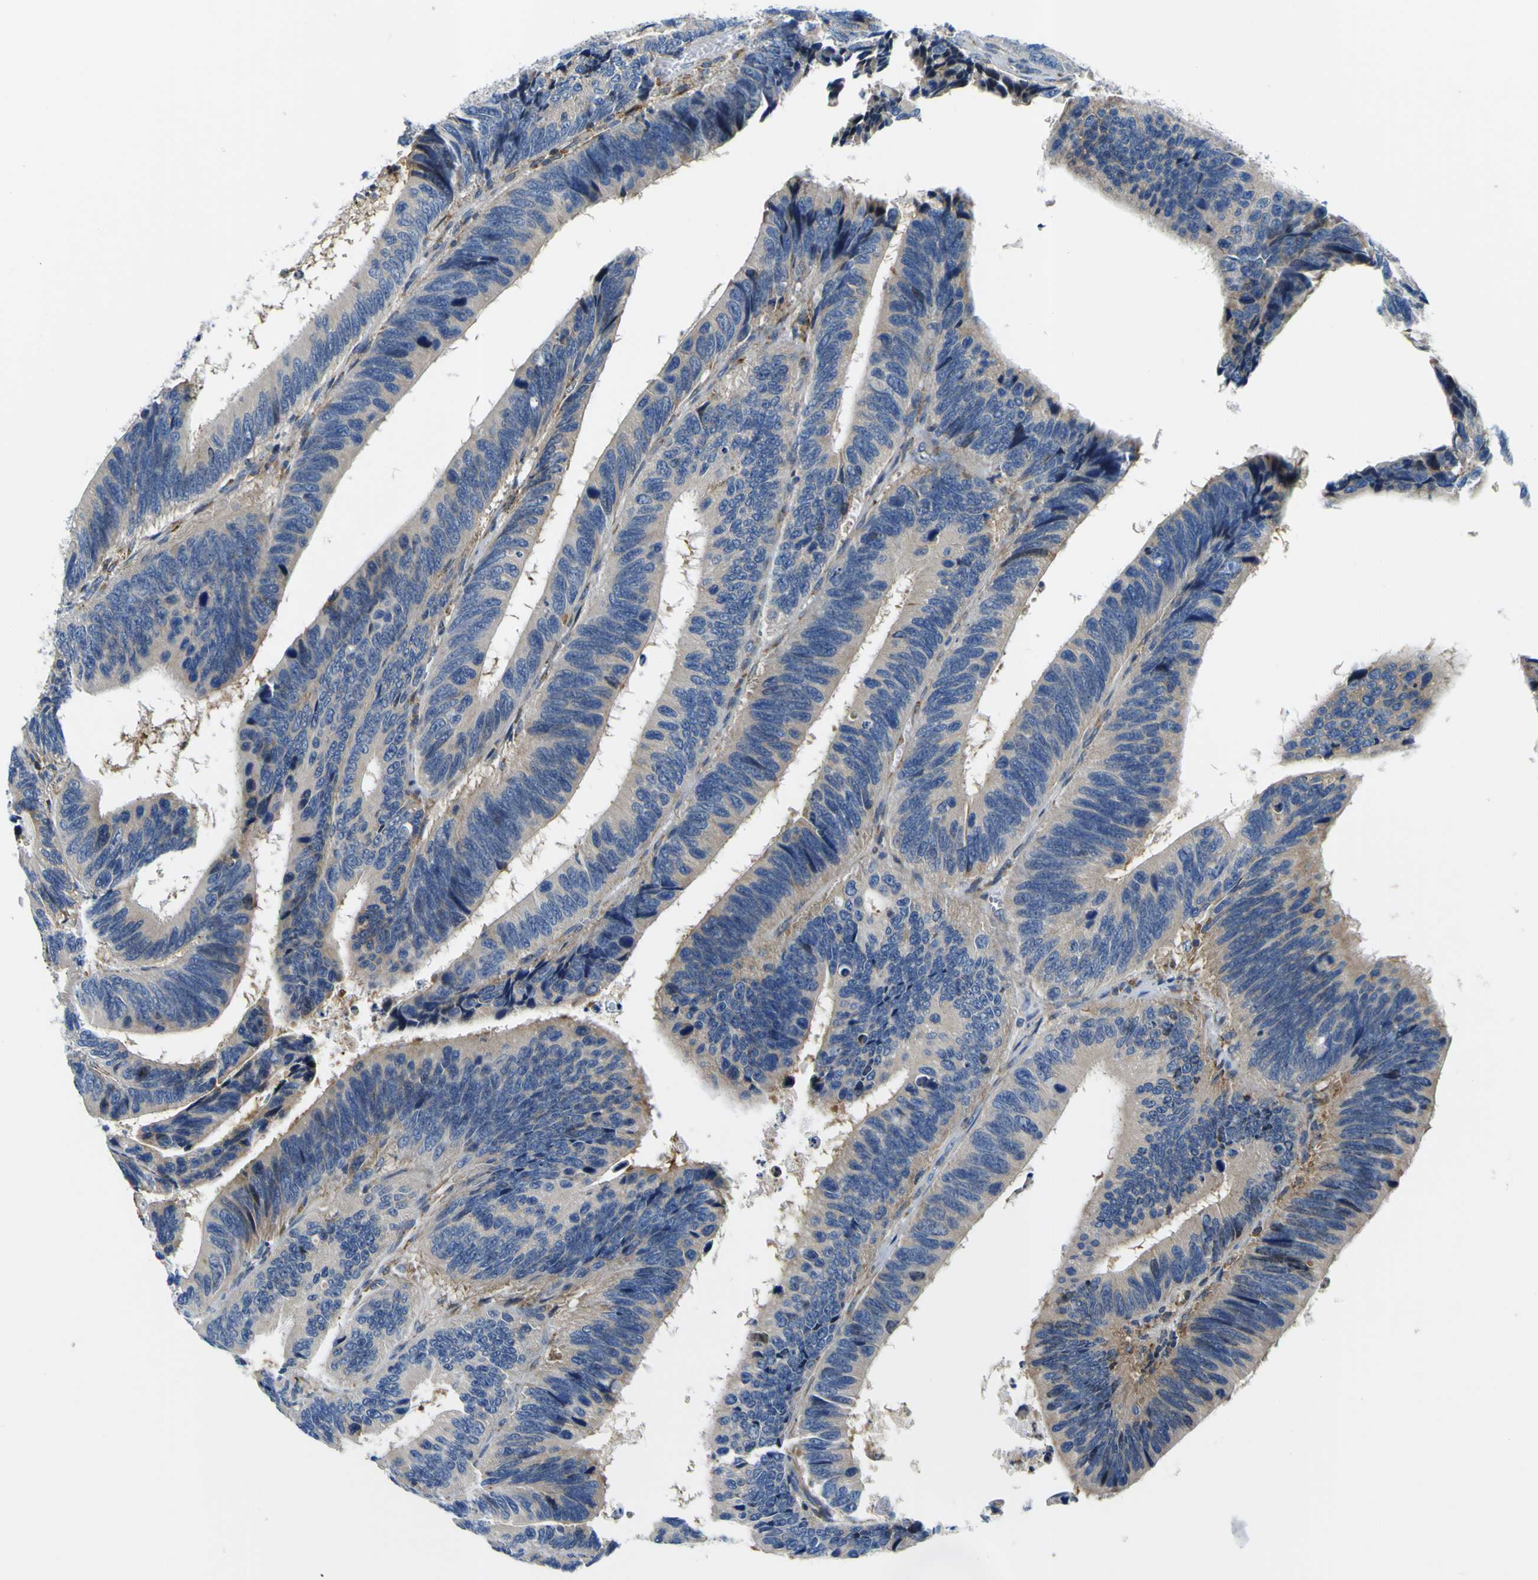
{"staining": {"intensity": "weak", "quantity": "<25%", "location": "cytoplasmic/membranous"}, "tissue": "colorectal cancer", "cell_type": "Tumor cells", "image_type": "cancer", "snomed": [{"axis": "morphology", "description": "Adenocarcinoma, NOS"}, {"axis": "topography", "description": "Colon"}], "caption": "Immunohistochemistry of colorectal adenocarcinoma reveals no staining in tumor cells. (DAB (3,3'-diaminobenzidine) immunohistochemistry (IHC), high magnification).", "gene": "NLRP3", "patient": {"sex": "male", "age": 72}}